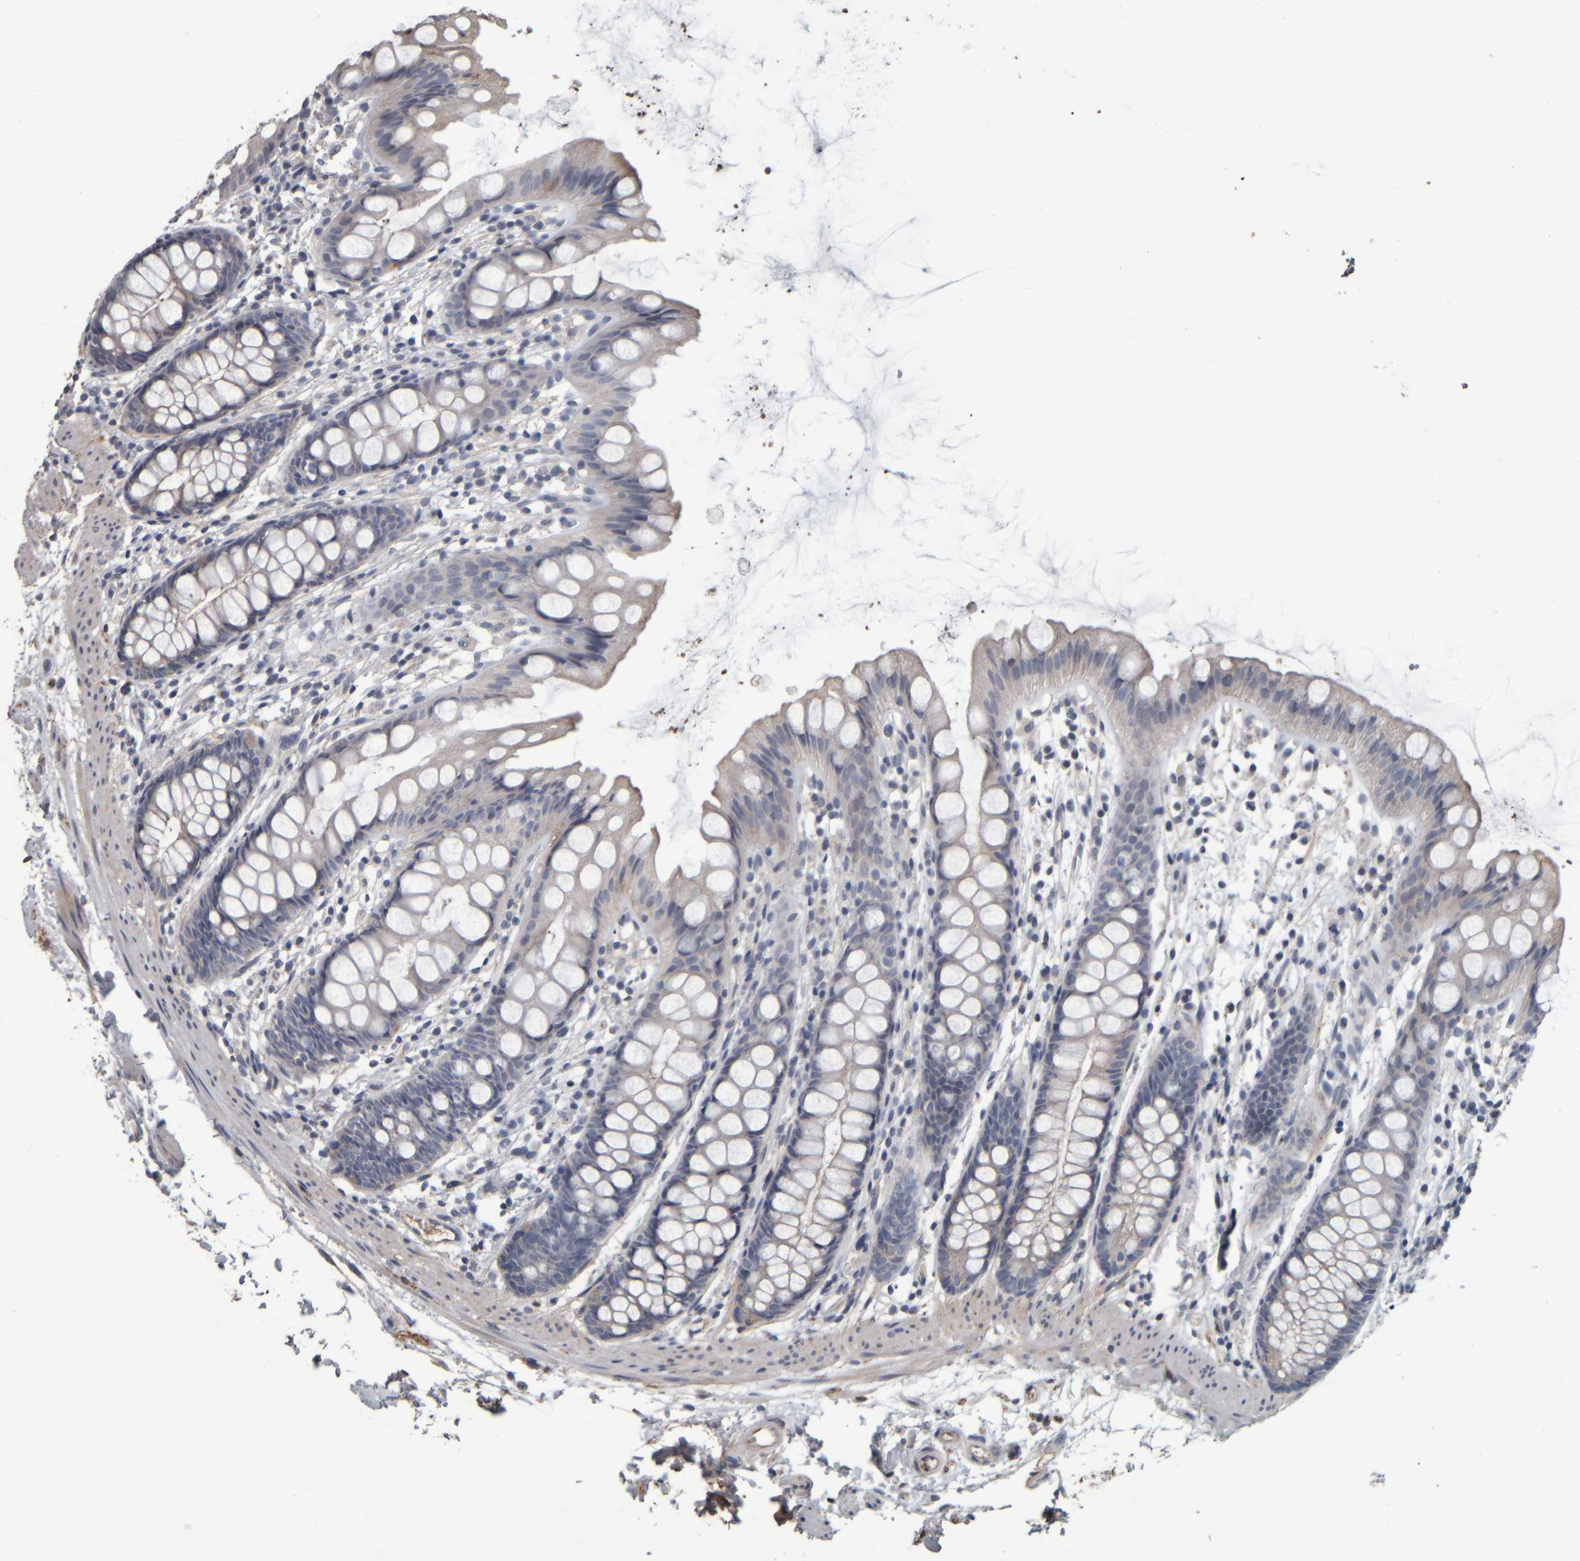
{"staining": {"intensity": "weak", "quantity": "25%-75%", "location": "cytoplasmic/membranous"}, "tissue": "rectum", "cell_type": "Glandular cells", "image_type": "normal", "snomed": [{"axis": "morphology", "description": "Normal tissue, NOS"}, {"axis": "topography", "description": "Rectum"}], "caption": "The immunohistochemical stain highlights weak cytoplasmic/membranous positivity in glandular cells of normal rectum. Using DAB (brown) and hematoxylin (blue) stains, captured at high magnification using brightfield microscopy.", "gene": "CAVIN4", "patient": {"sex": "female", "age": 65}}